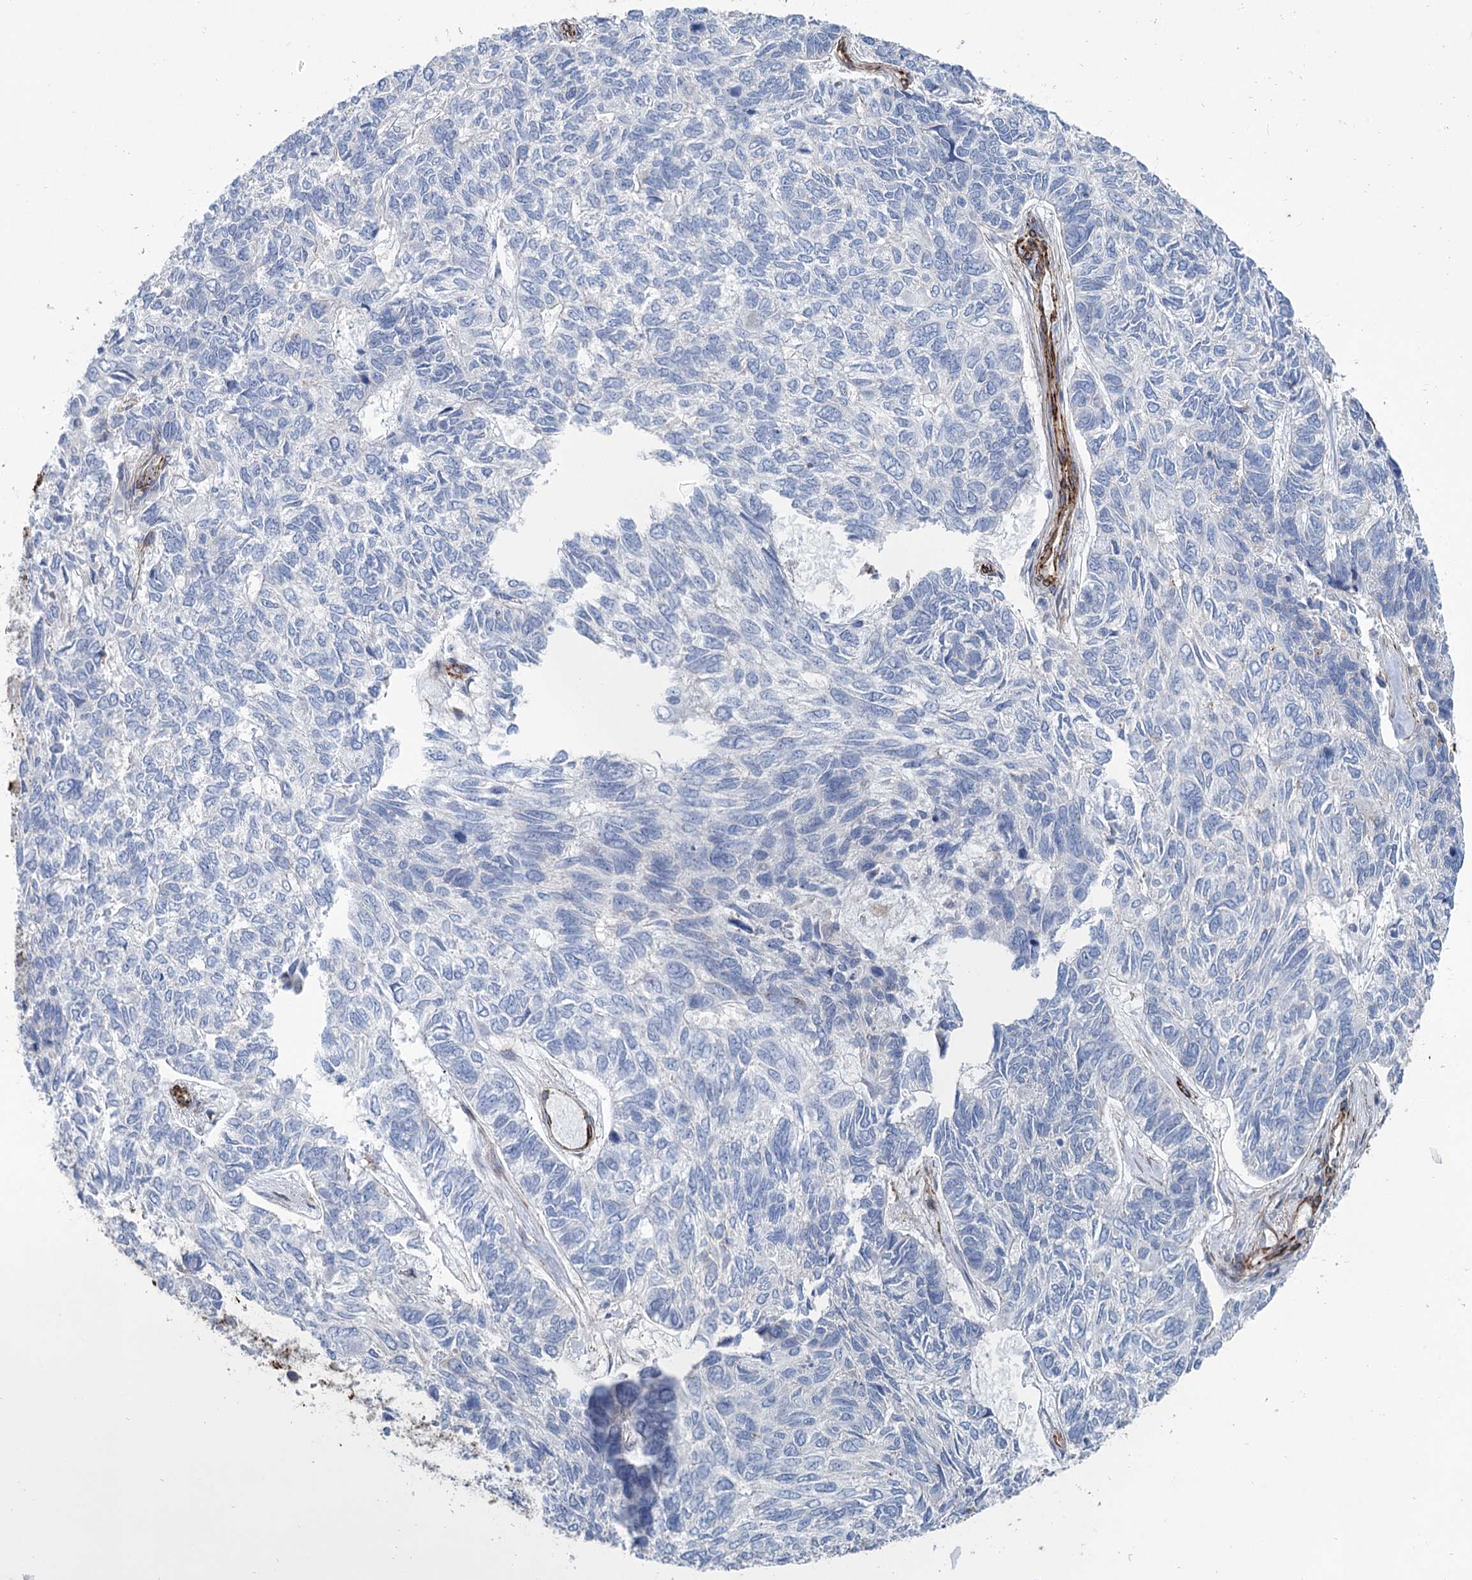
{"staining": {"intensity": "negative", "quantity": "none", "location": "none"}, "tissue": "skin cancer", "cell_type": "Tumor cells", "image_type": "cancer", "snomed": [{"axis": "morphology", "description": "Basal cell carcinoma"}, {"axis": "topography", "description": "Skin"}], "caption": "Immunohistochemistry histopathology image of neoplastic tissue: skin basal cell carcinoma stained with DAB reveals no significant protein positivity in tumor cells. (DAB immunohistochemistry (IHC) with hematoxylin counter stain).", "gene": "IQSEC1", "patient": {"sex": "female", "age": 65}}